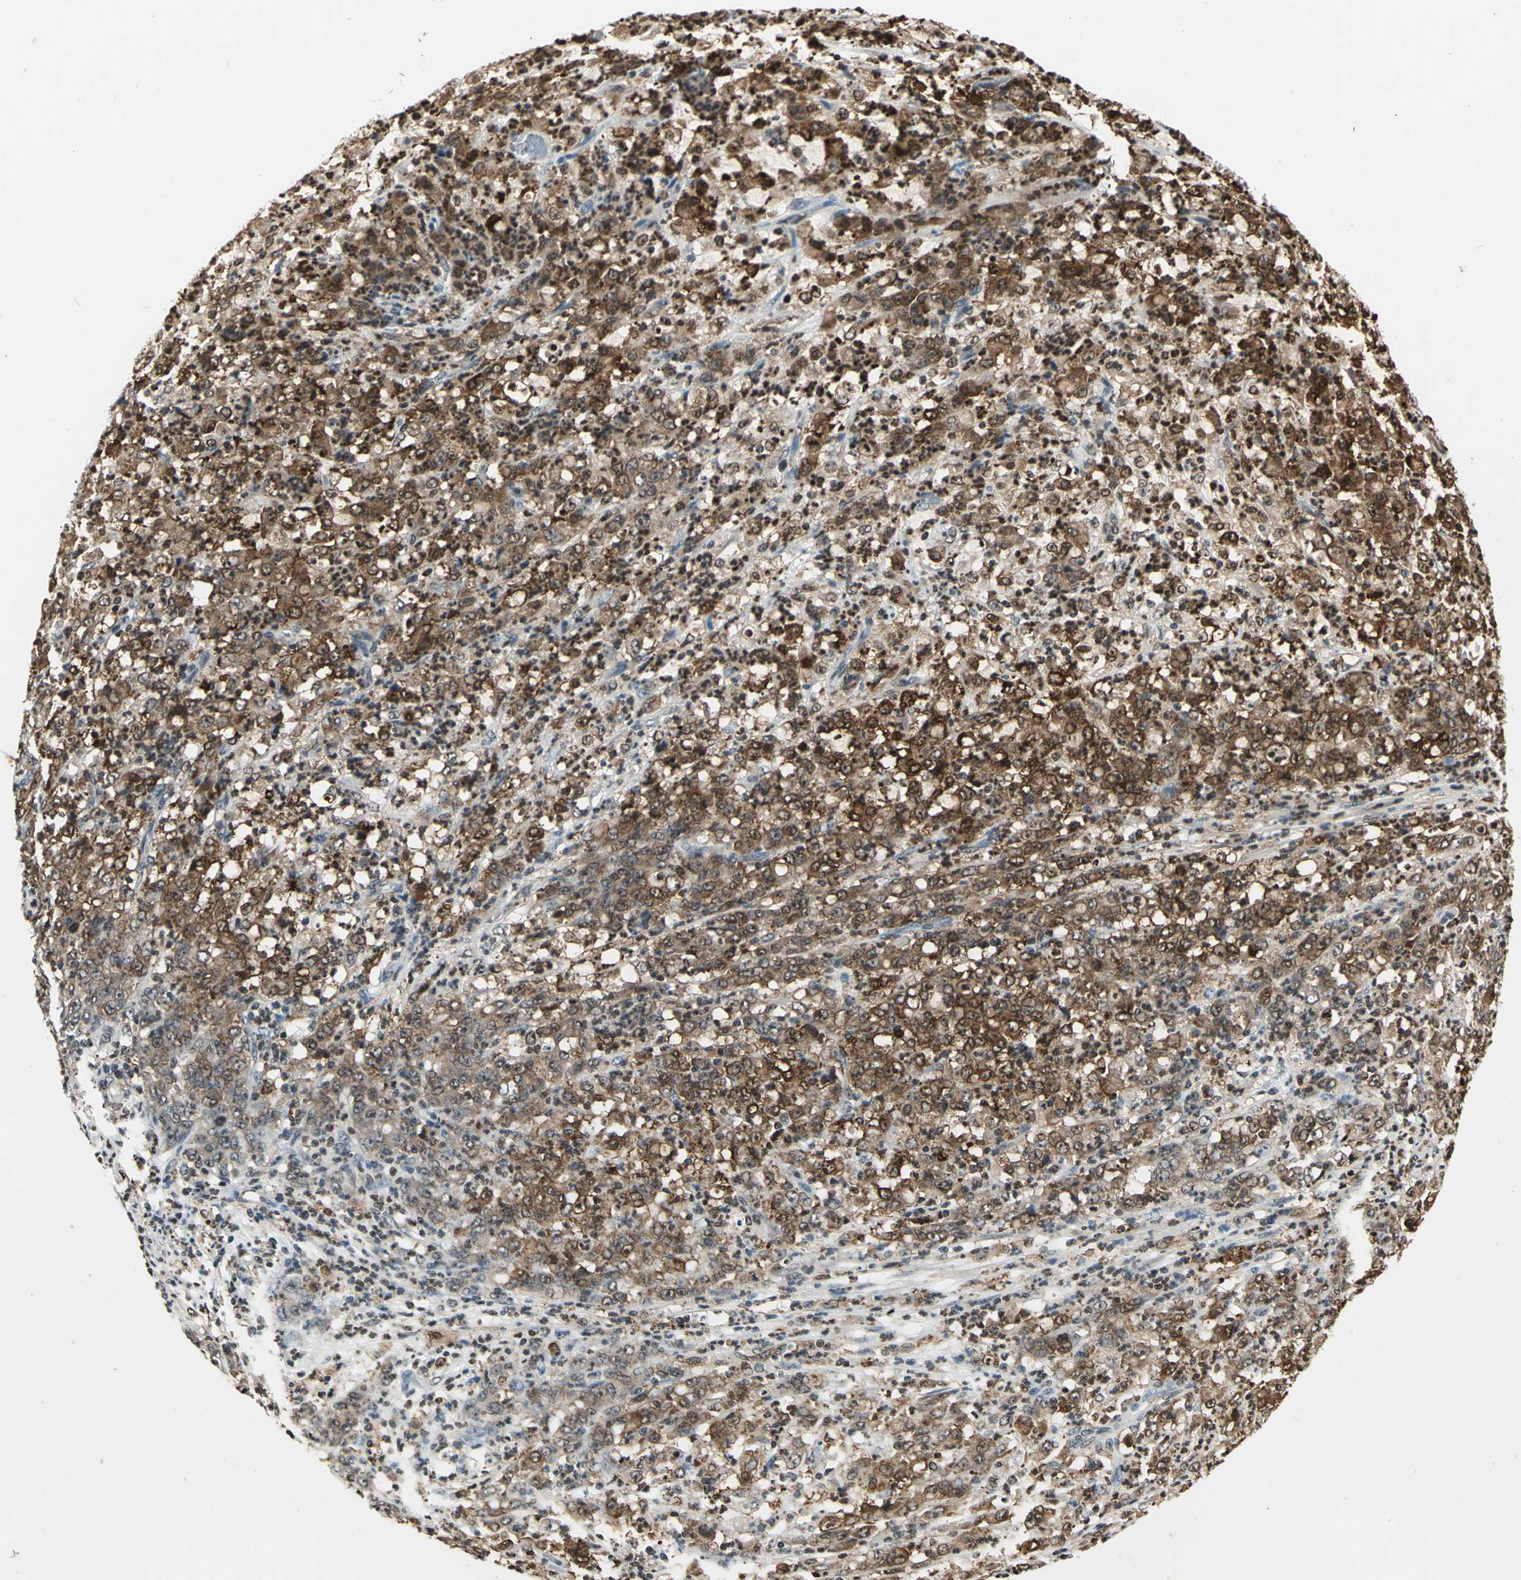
{"staining": {"intensity": "strong", "quantity": ">75%", "location": "cytoplasmic/membranous,nuclear"}, "tissue": "stomach cancer", "cell_type": "Tumor cells", "image_type": "cancer", "snomed": [{"axis": "morphology", "description": "Adenocarcinoma, NOS"}, {"axis": "topography", "description": "Stomach, lower"}], "caption": "Strong cytoplasmic/membranous and nuclear protein expression is present in about >75% of tumor cells in stomach cancer (adenocarcinoma). The protein is stained brown, and the nuclei are stained in blue (DAB IHC with brightfield microscopy, high magnification).", "gene": "LGALS3", "patient": {"sex": "female", "age": 71}}